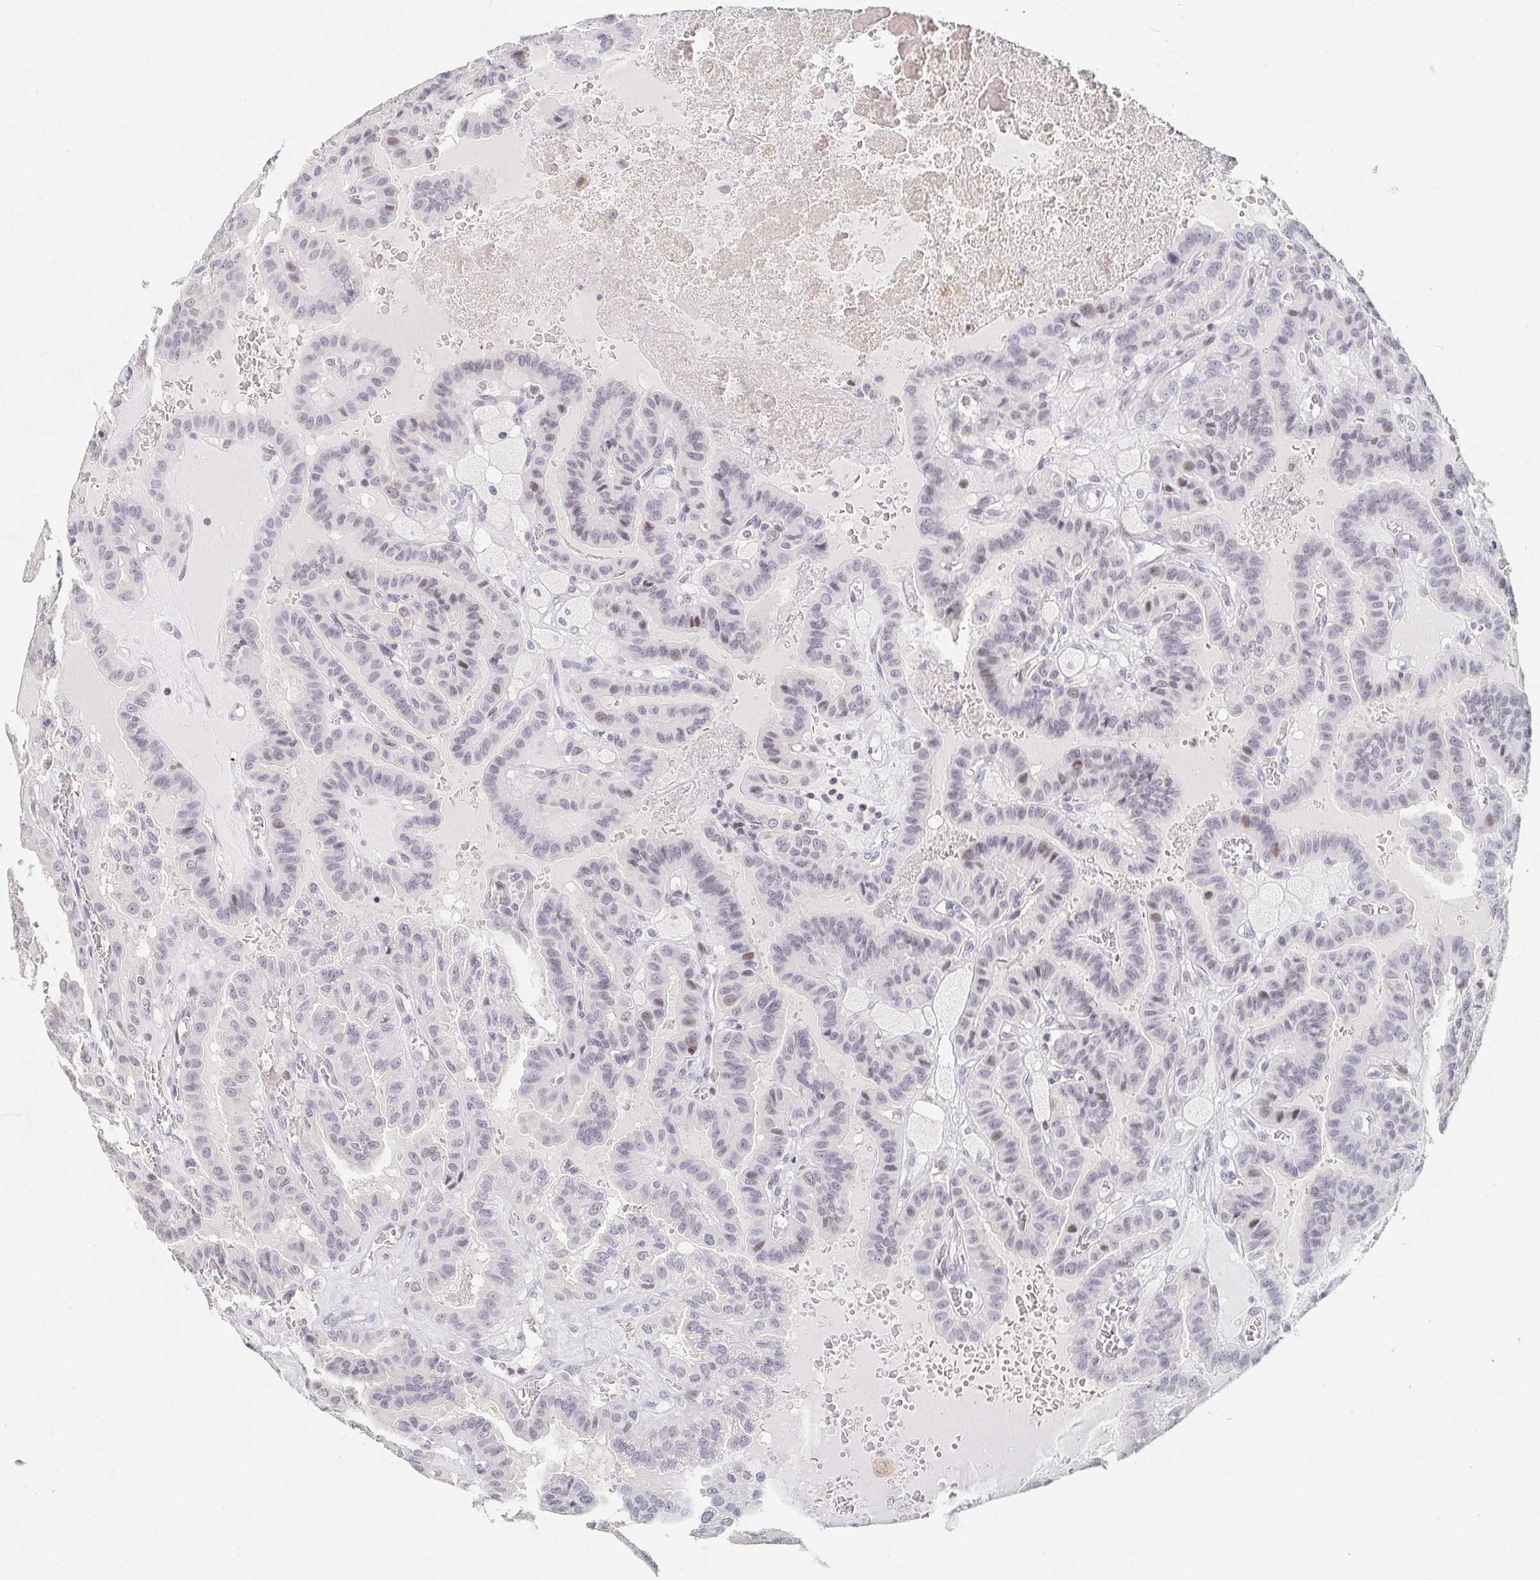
{"staining": {"intensity": "weak", "quantity": "<25%", "location": "nuclear"}, "tissue": "thyroid cancer", "cell_type": "Tumor cells", "image_type": "cancer", "snomed": [{"axis": "morphology", "description": "Papillary adenocarcinoma, NOS"}, {"axis": "topography", "description": "Thyroid gland"}], "caption": "IHC of human papillary adenocarcinoma (thyroid) demonstrates no staining in tumor cells. (DAB (3,3'-diaminobenzidine) immunohistochemistry visualized using brightfield microscopy, high magnification).", "gene": "NME9", "patient": {"sex": "male", "age": 87}}